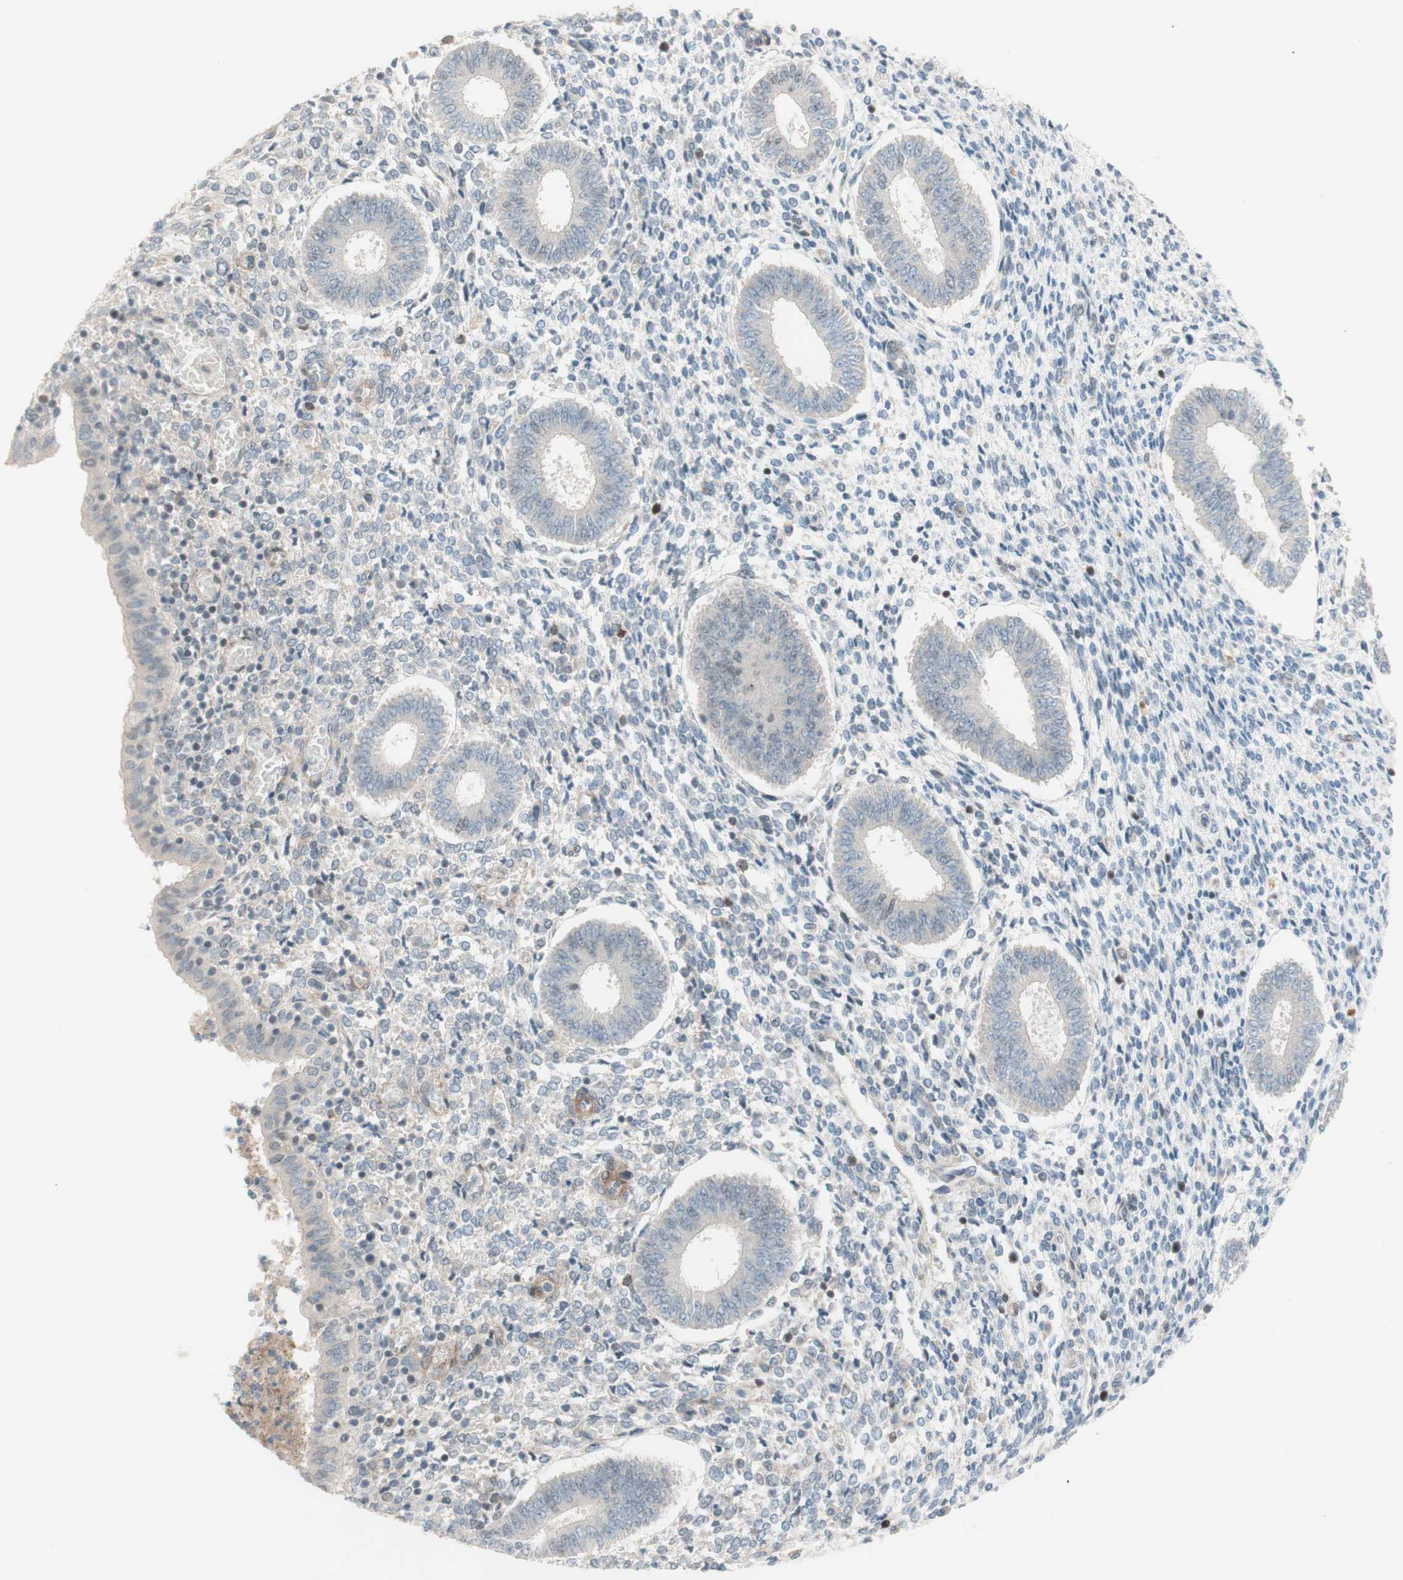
{"staining": {"intensity": "negative", "quantity": "none", "location": "none"}, "tissue": "endometrium", "cell_type": "Cells in endometrial stroma", "image_type": "normal", "snomed": [{"axis": "morphology", "description": "Normal tissue, NOS"}, {"axis": "topography", "description": "Endometrium"}], "caption": "The image shows no staining of cells in endometrial stroma in unremarkable endometrium. (DAB (3,3'-diaminobenzidine) immunohistochemistry visualized using brightfield microscopy, high magnification).", "gene": "JPH1", "patient": {"sex": "female", "age": 35}}